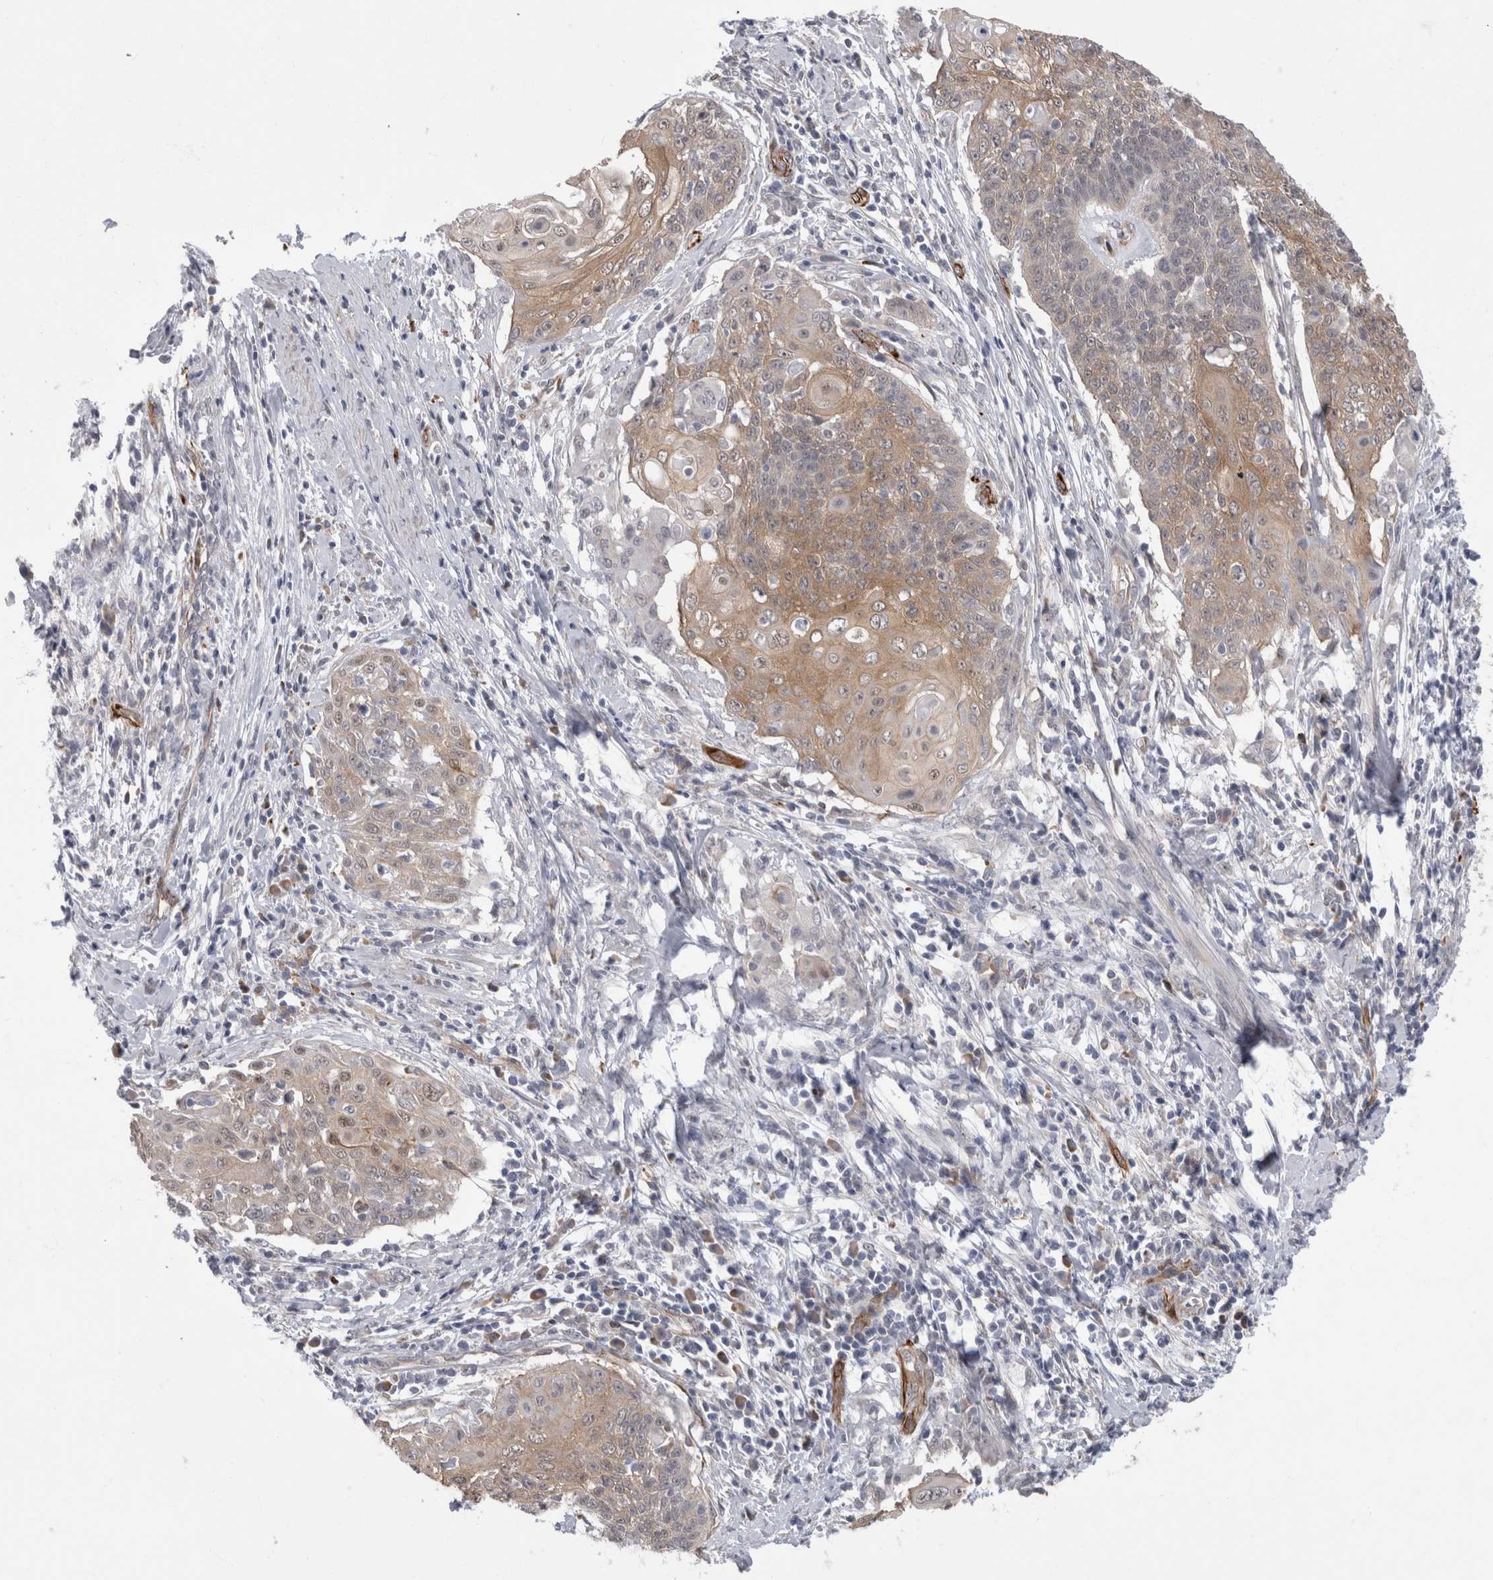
{"staining": {"intensity": "weak", "quantity": ">75%", "location": "cytoplasmic/membranous"}, "tissue": "cervical cancer", "cell_type": "Tumor cells", "image_type": "cancer", "snomed": [{"axis": "morphology", "description": "Squamous cell carcinoma, NOS"}, {"axis": "topography", "description": "Cervix"}], "caption": "Immunohistochemistry of cervical cancer (squamous cell carcinoma) exhibits low levels of weak cytoplasmic/membranous positivity in about >75% of tumor cells.", "gene": "FAM83H", "patient": {"sex": "female", "age": 39}}